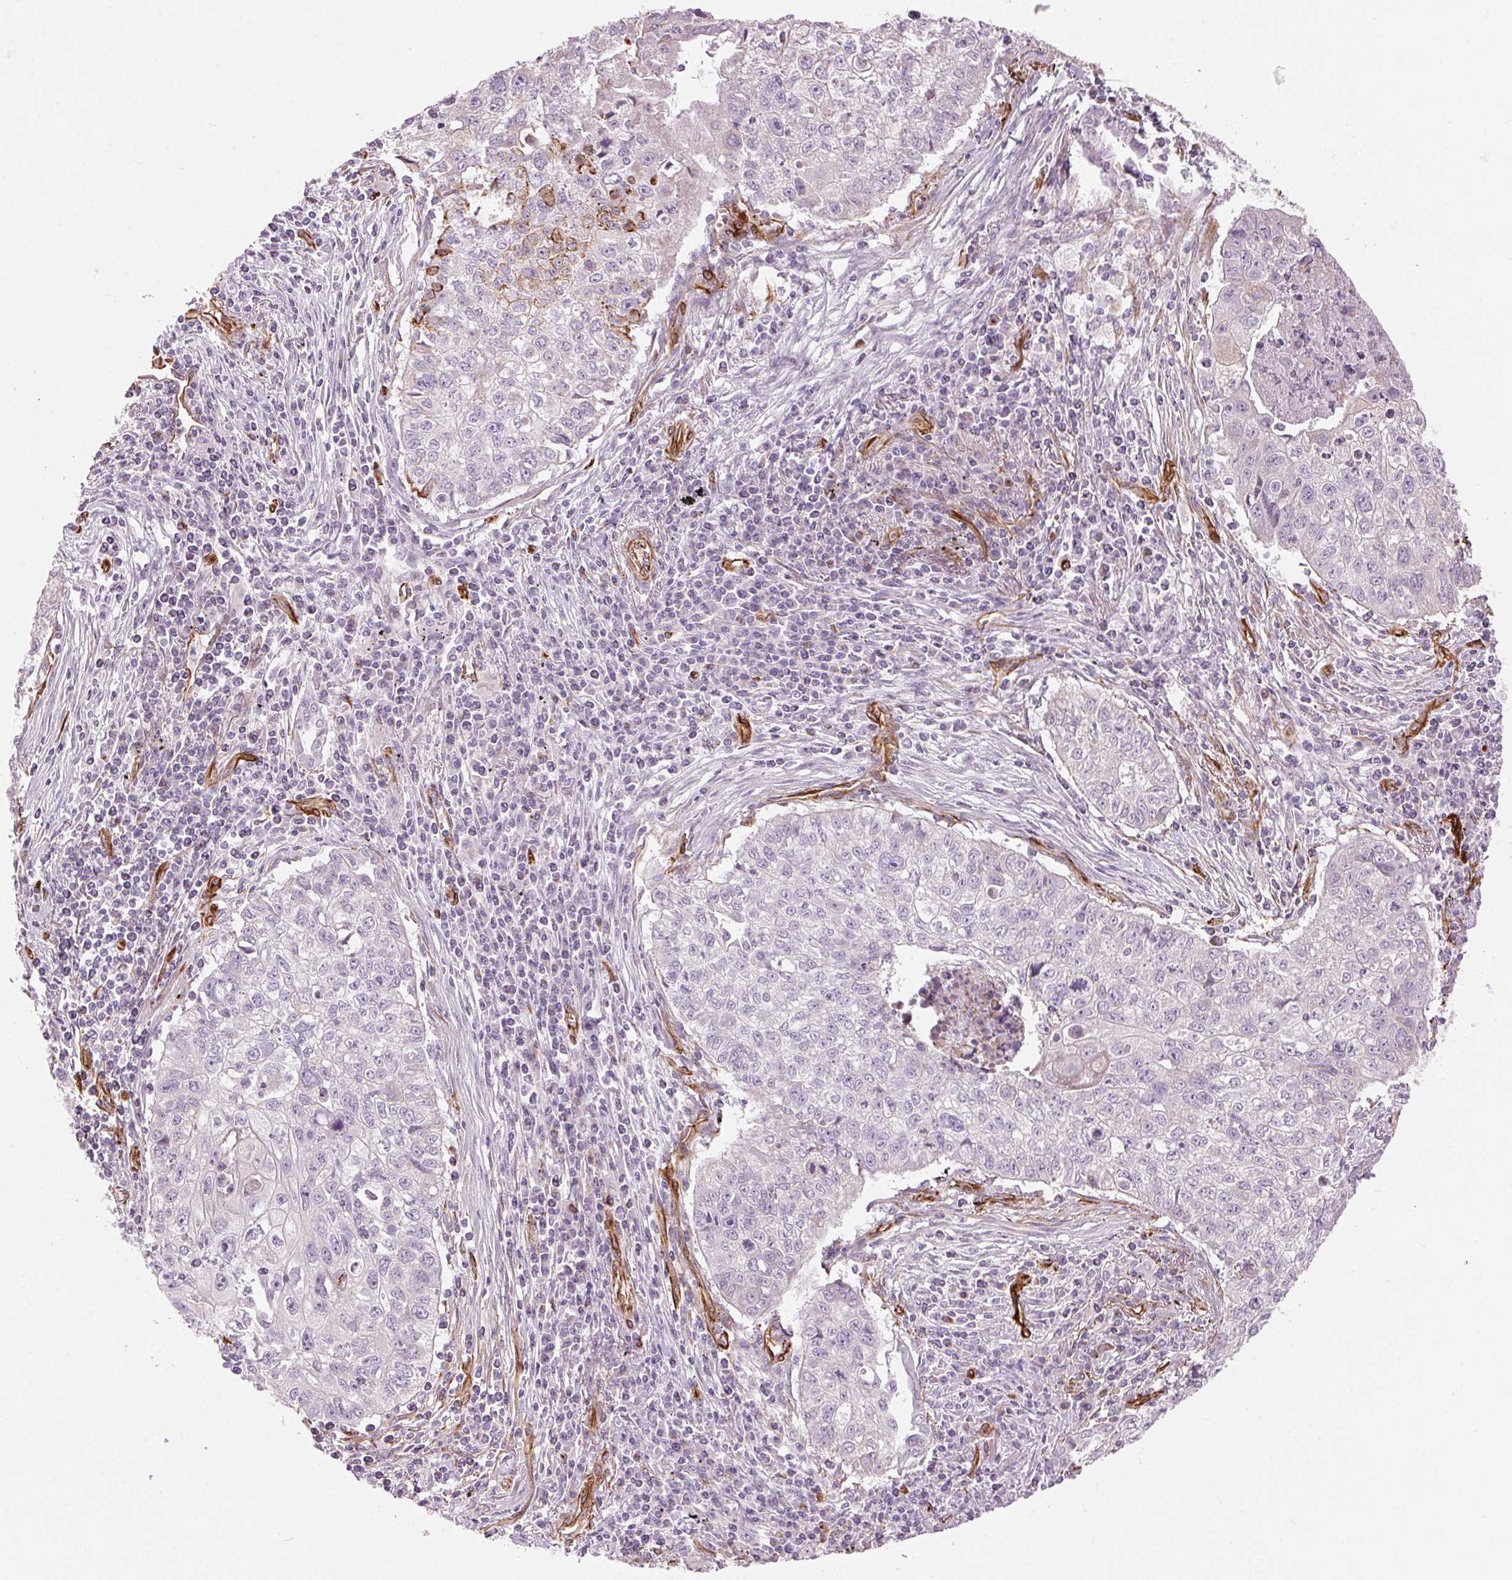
{"staining": {"intensity": "negative", "quantity": "none", "location": "none"}, "tissue": "lung cancer", "cell_type": "Tumor cells", "image_type": "cancer", "snomed": [{"axis": "morphology", "description": "Normal morphology"}, {"axis": "morphology", "description": "Aneuploidy"}, {"axis": "morphology", "description": "Squamous cell carcinoma, NOS"}, {"axis": "topography", "description": "Lymph node"}, {"axis": "topography", "description": "Lung"}], "caption": "High power microscopy image of an immunohistochemistry (IHC) photomicrograph of lung cancer, revealing no significant staining in tumor cells.", "gene": "CLPS", "patient": {"sex": "female", "age": 76}}